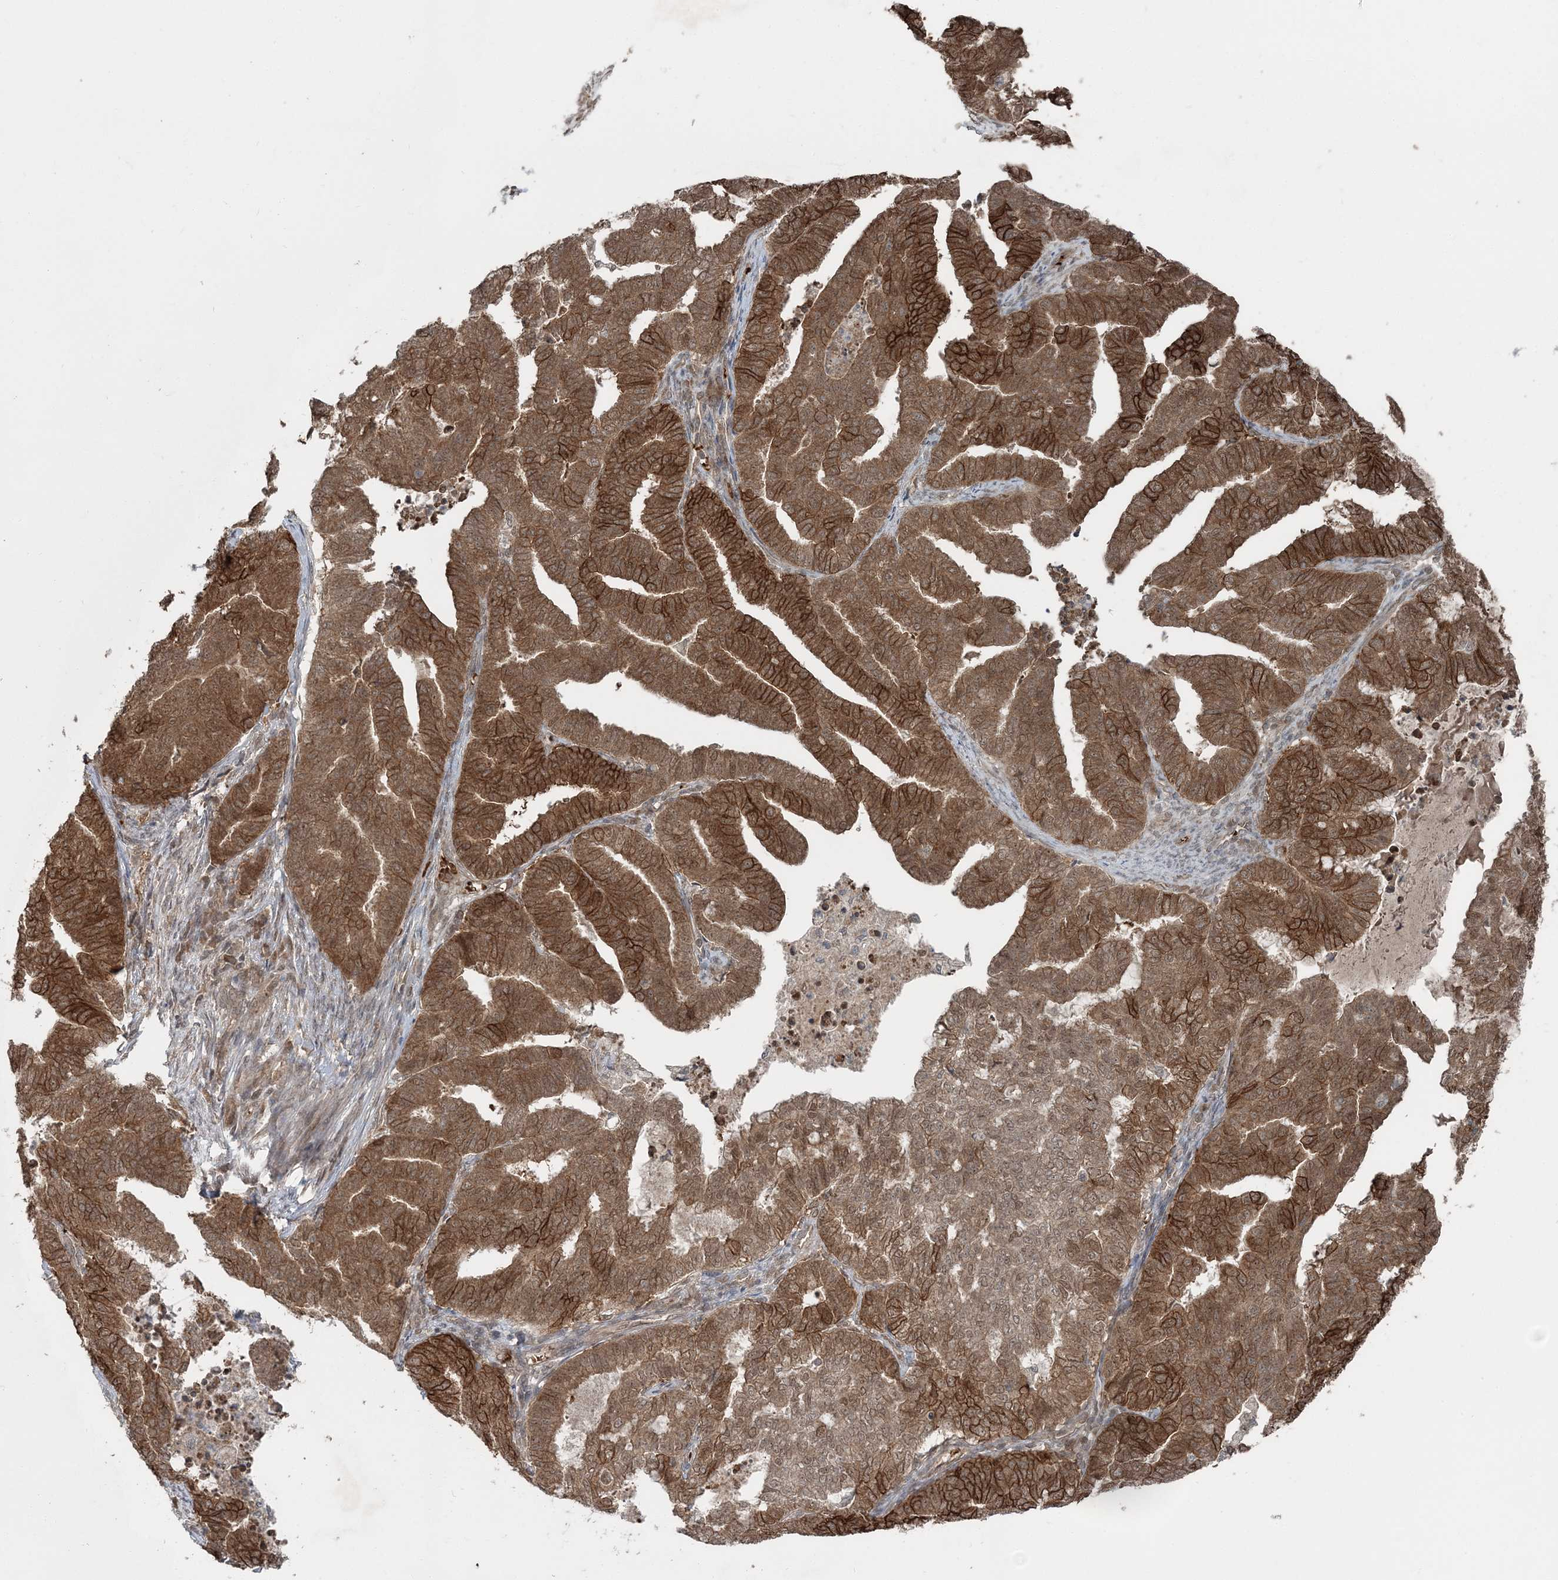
{"staining": {"intensity": "moderate", "quantity": ">75%", "location": "cytoplasmic/membranous"}, "tissue": "endometrial cancer", "cell_type": "Tumor cells", "image_type": "cancer", "snomed": [{"axis": "morphology", "description": "Adenocarcinoma, NOS"}, {"axis": "topography", "description": "Endometrium"}], "caption": "The histopathology image shows immunohistochemical staining of adenocarcinoma (endometrial). There is moderate cytoplasmic/membranous positivity is seen in about >75% of tumor cells. The staining is performed using DAB brown chromogen to label protein expression. The nuclei are counter-stained blue using hematoxylin.", "gene": "FBXL17", "patient": {"sex": "female", "age": 79}}